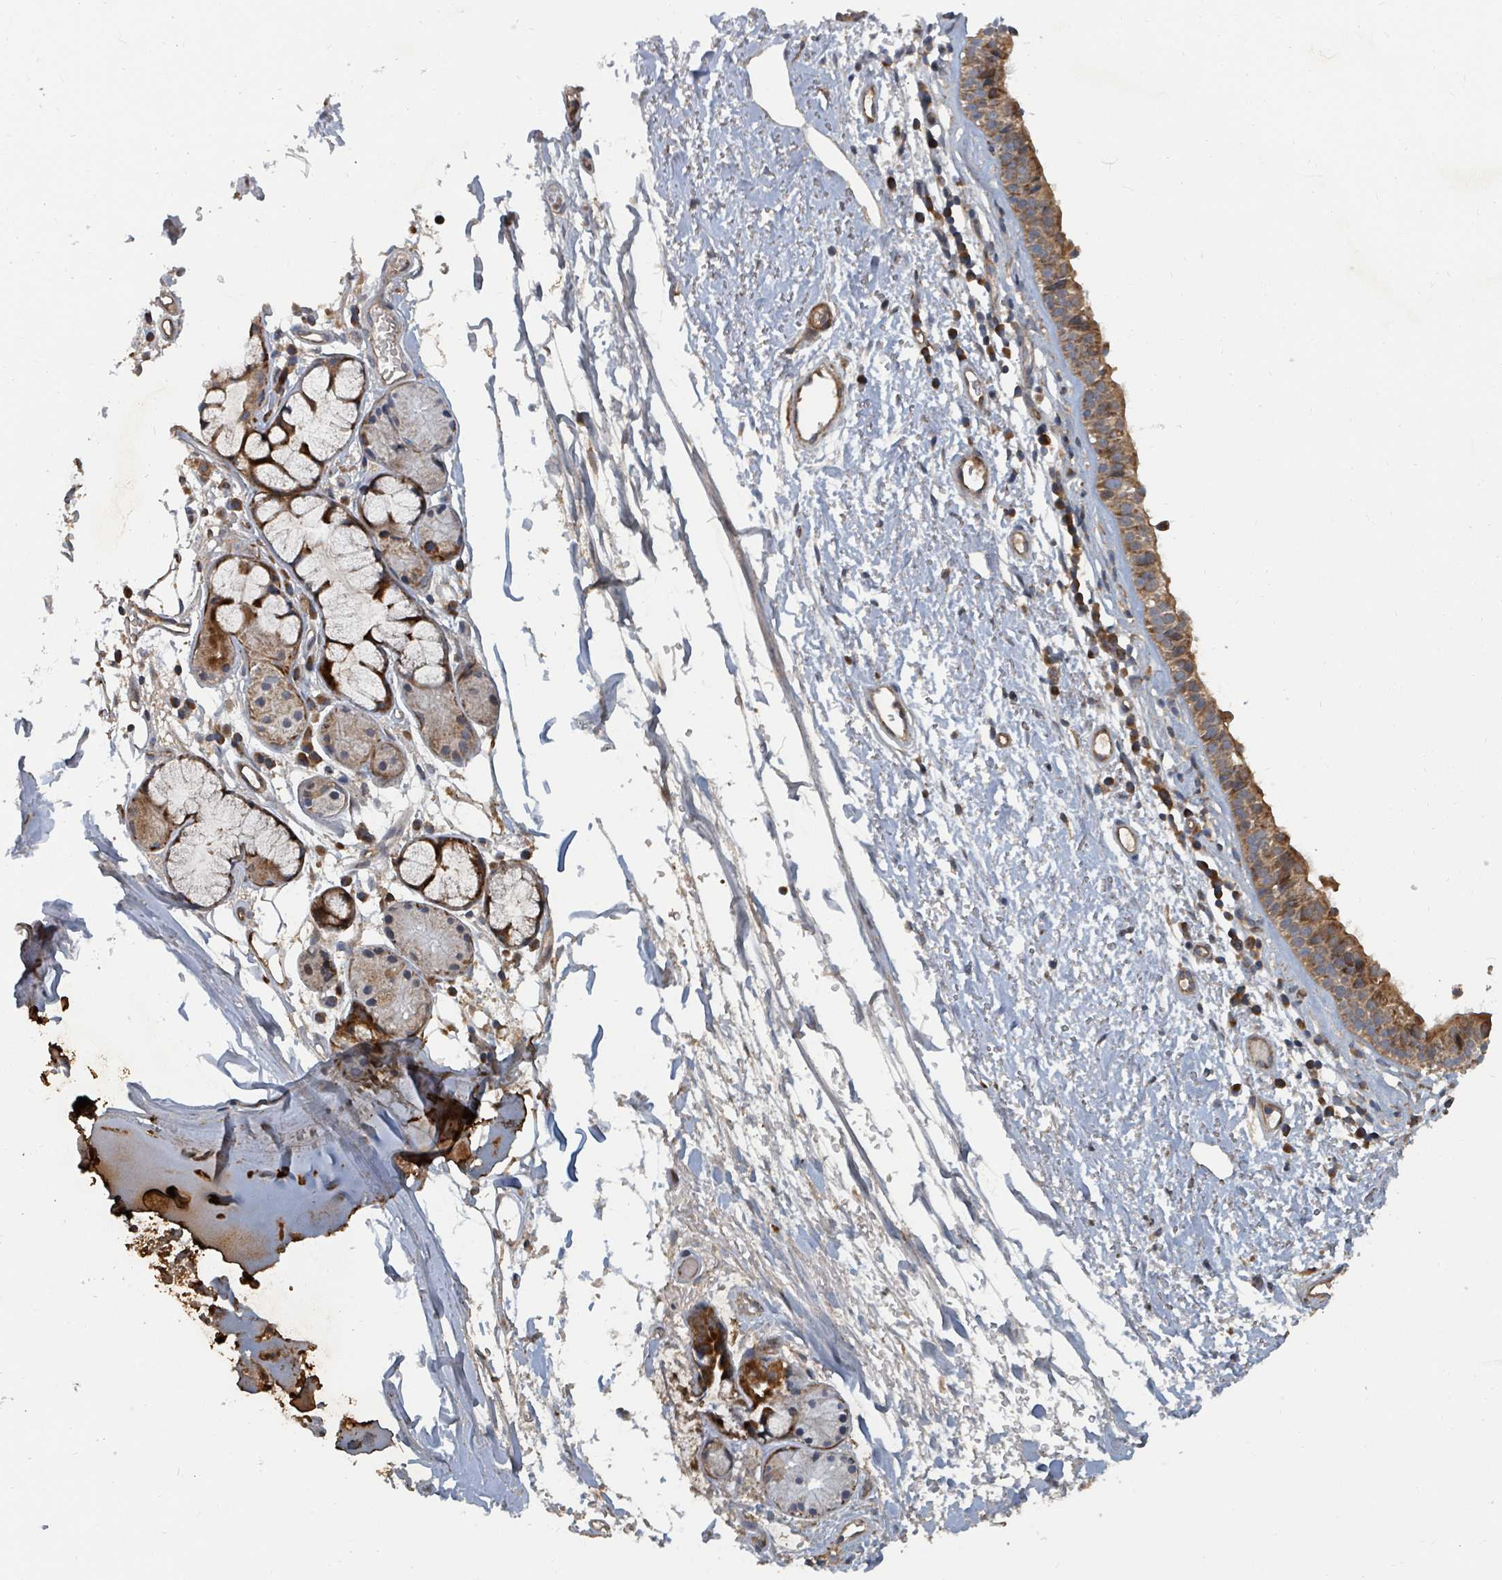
{"staining": {"intensity": "moderate", "quantity": ">75%", "location": "cytoplasmic/membranous"}, "tissue": "nasopharynx", "cell_type": "Respiratory epithelial cells", "image_type": "normal", "snomed": [{"axis": "morphology", "description": "Normal tissue, NOS"}, {"axis": "topography", "description": "Cartilage tissue"}, {"axis": "topography", "description": "Nasopharynx"}], "caption": "Respiratory epithelial cells display moderate cytoplasmic/membranous staining in about >75% of cells in normal nasopharynx. (Stains: DAB (3,3'-diaminobenzidine) in brown, nuclei in blue, Microscopy: brightfield microscopy at high magnification).", "gene": "DPM1", "patient": {"sex": "male", "age": 56}}